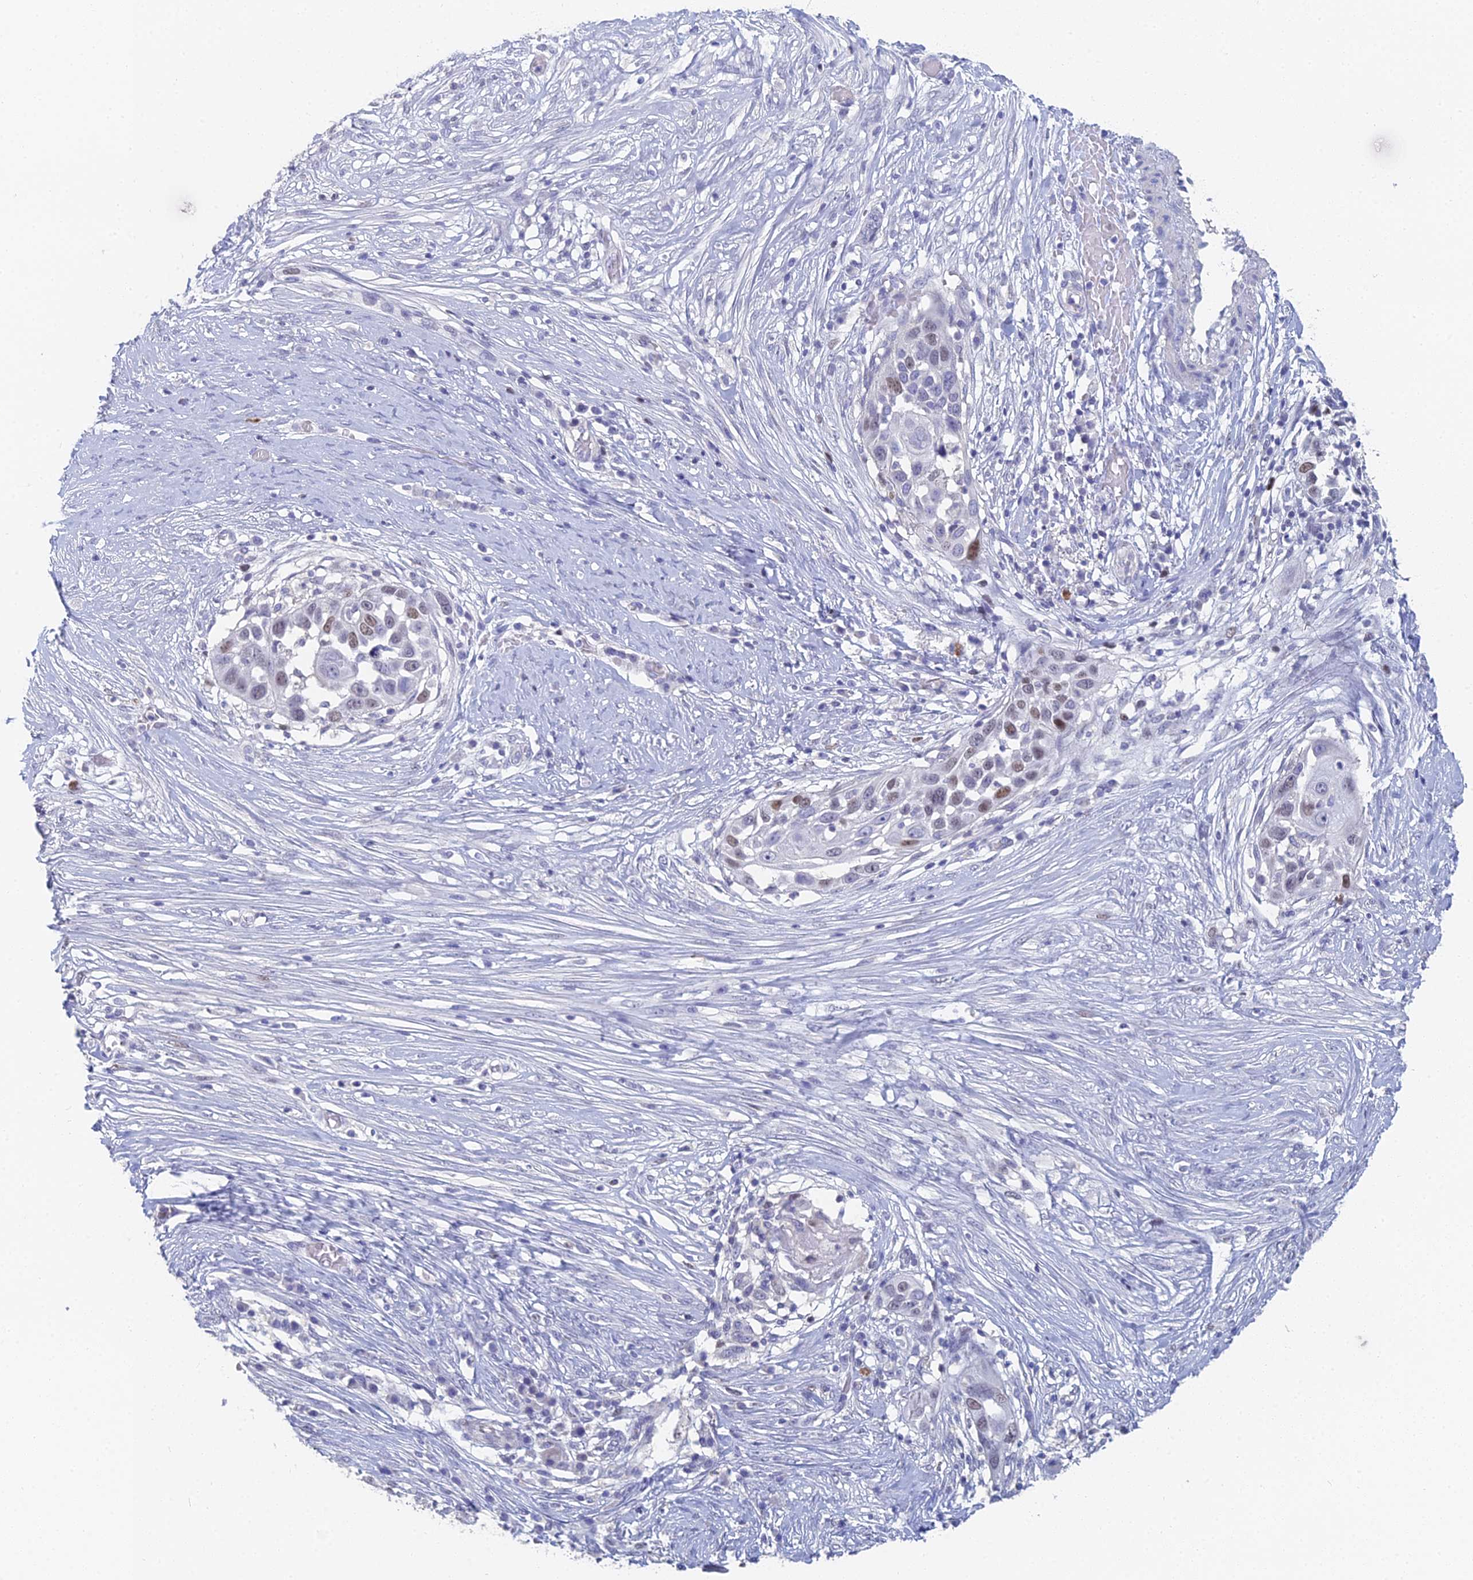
{"staining": {"intensity": "moderate", "quantity": "25%-75%", "location": "nuclear"}, "tissue": "skin cancer", "cell_type": "Tumor cells", "image_type": "cancer", "snomed": [{"axis": "morphology", "description": "Squamous cell carcinoma, NOS"}, {"axis": "topography", "description": "Skin"}], "caption": "A micrograph of human squamous cell carcinoma (skin) stained for a protein exhibits moderate nuclear brown staining in tumor cells.", "gene": "MCM2", "patient": {"sex": "female", "age": 44}}